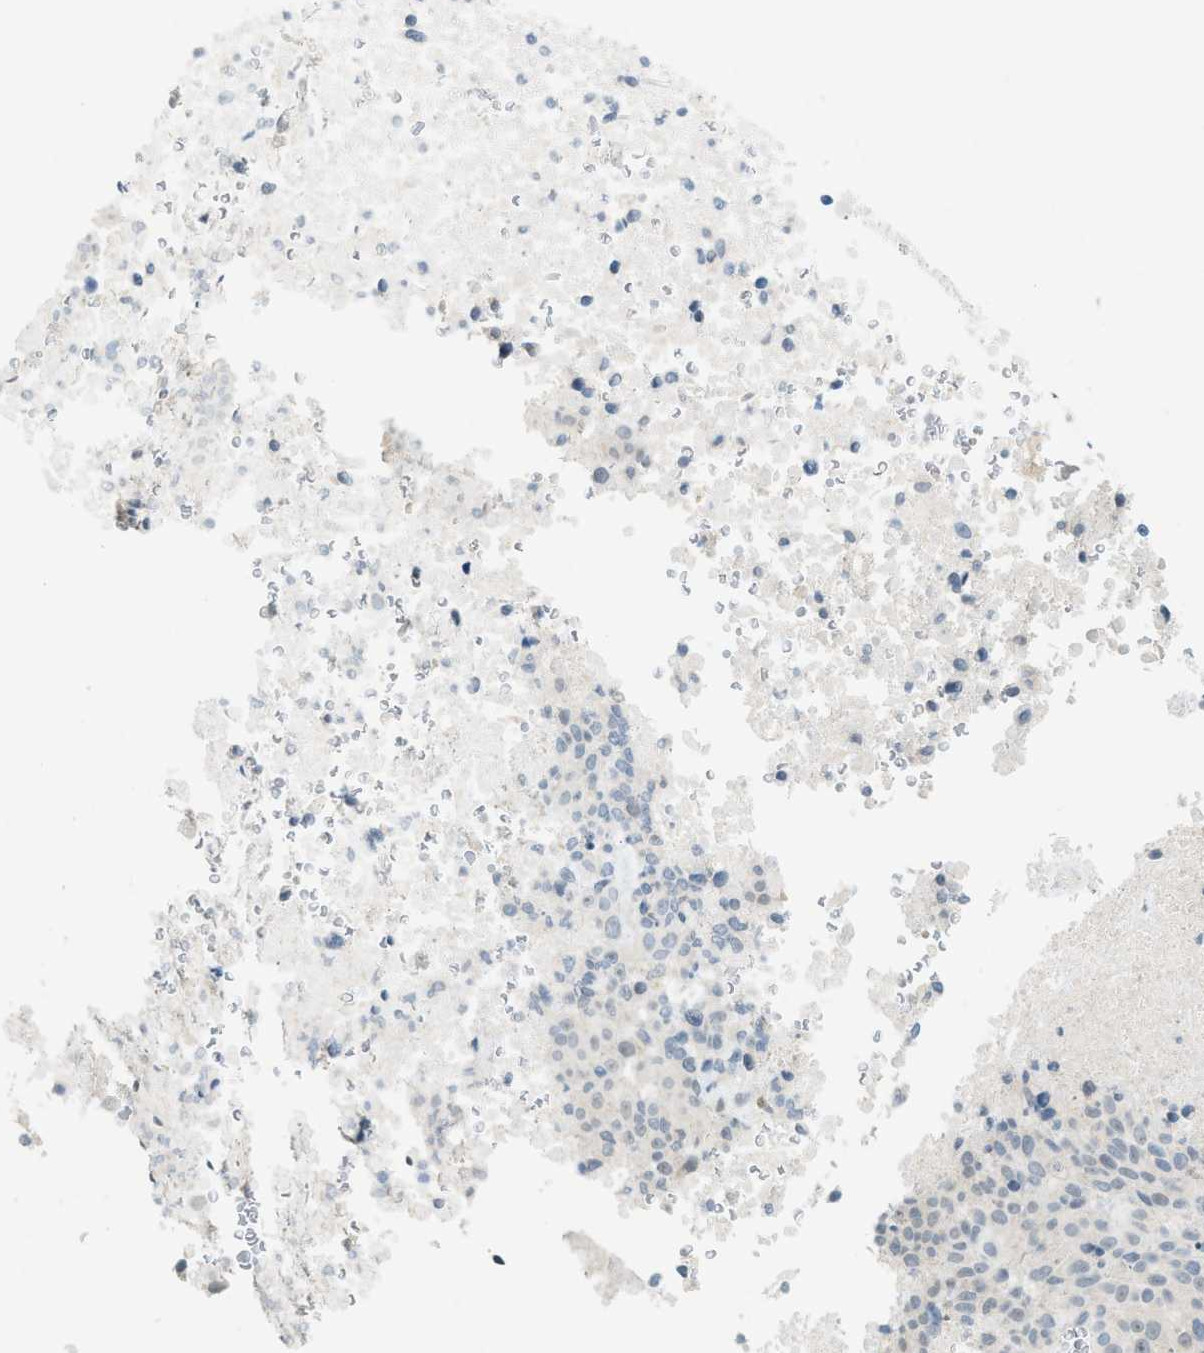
{"staining": {"intensity": "negative", "quantity": "none", "location": "none"}, "tissue": "melanoma", "cell_type": "Tumor cells", "image_type": "cancer", "snomed": [{"axis": "morphology", "description": "Malignant melanoma, Metastatic site"}, {"axis": "topography", "description": "Cerebral cortex"}], "caption": "Melanoma was stained to show a protein in brown. There is no significant staining in tumor cells.", "gene": "TXNDC2", "patient": {"sex": "female", "age": 52}}